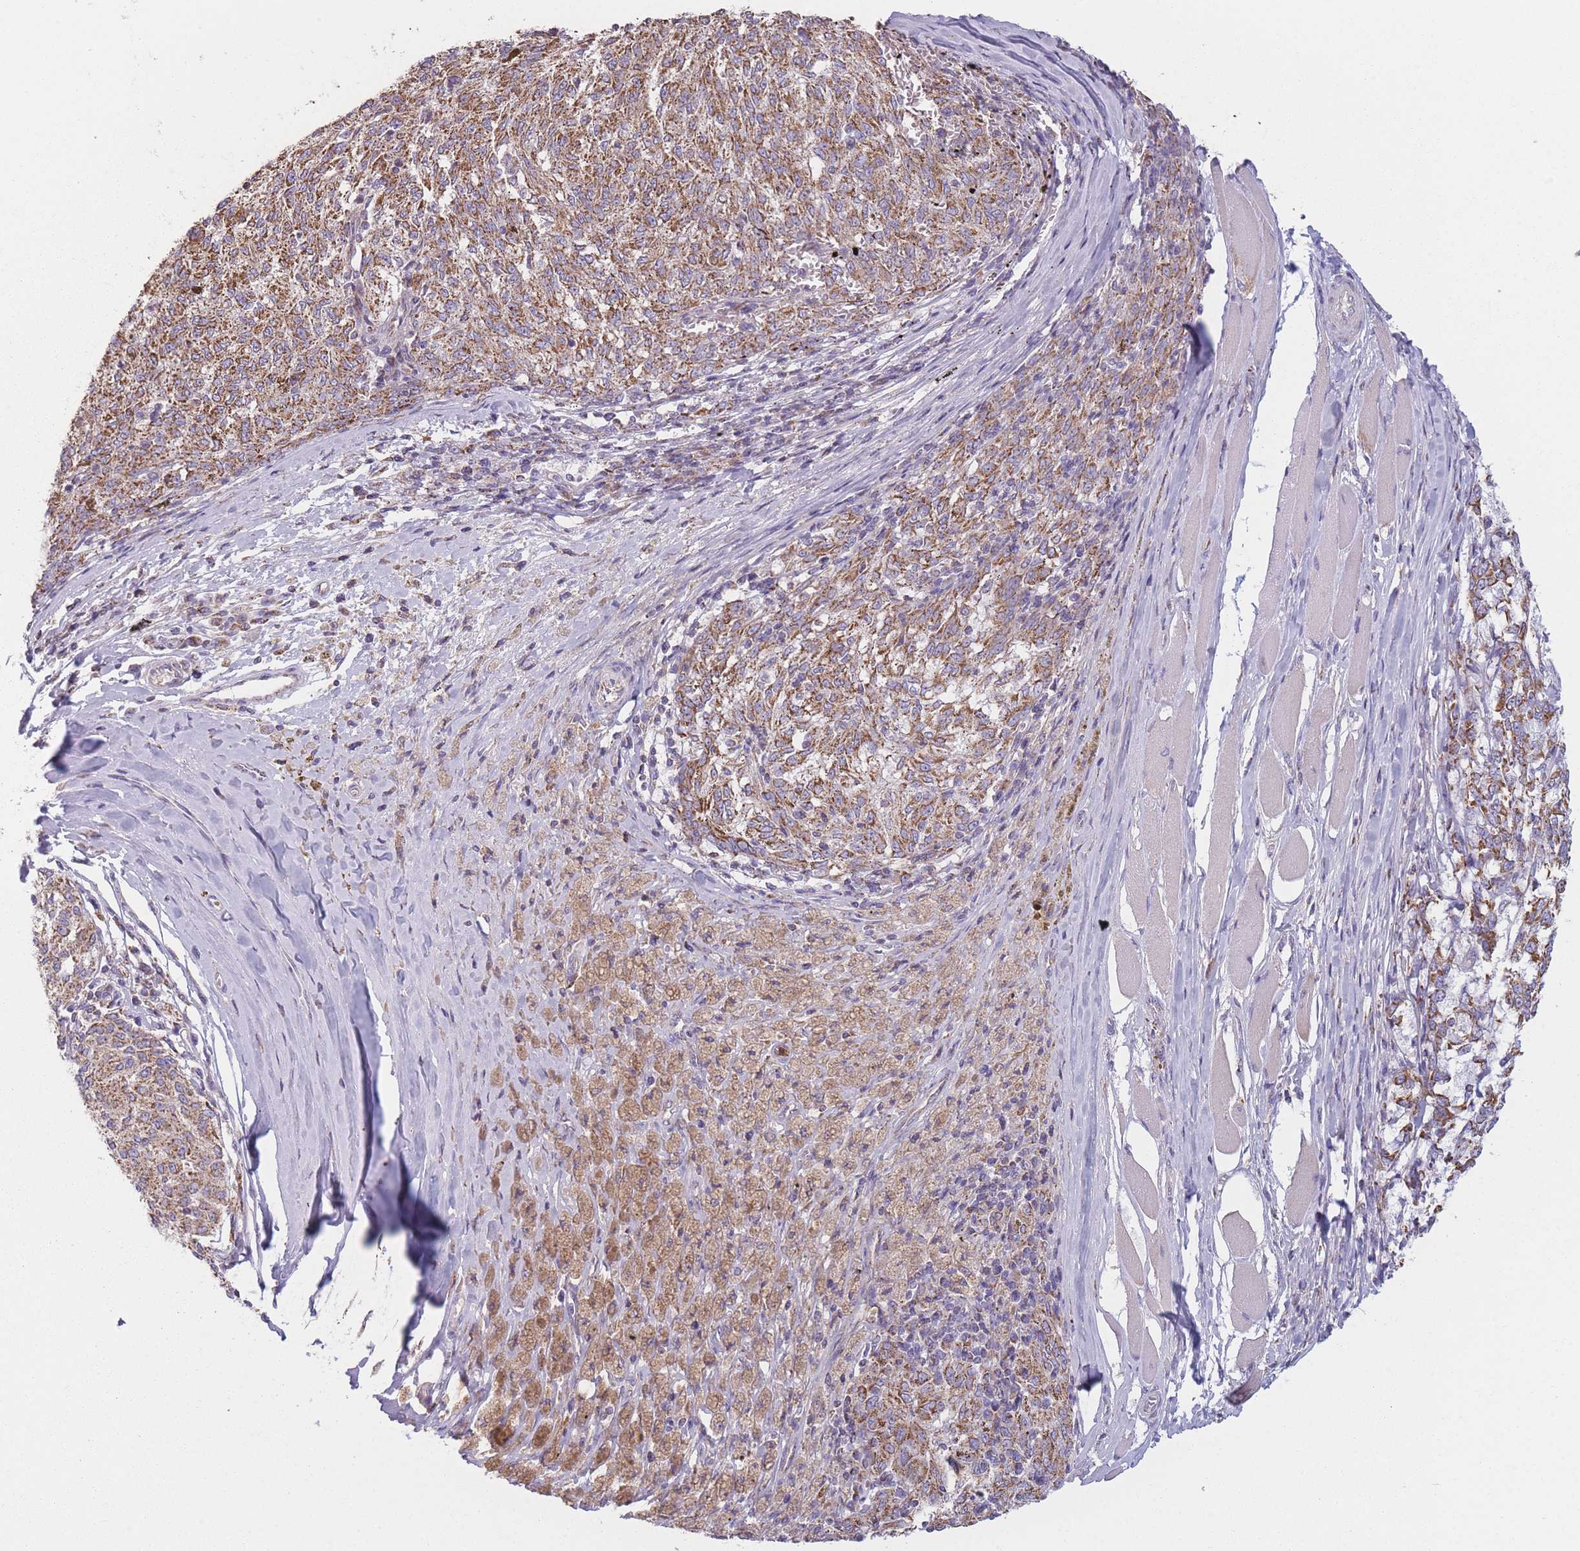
{"staining": {"intensity": "moderate", "quantity": ">75%", "location": "cytoplasmic/membranous"}, "tissue": "melanoma", "cell_type": "Tumor cells", "image_type": "cancer", "snomed": [{"axis": "morphology", "description": "Malignant melanoma, NOS"}, {"axis": "topography", "description": "Skin"}], "caption": "Moderate cytoplasmic/membranous staining is present in about >75% of tumor cells in melanoma.", "gene": "PRAM1", "patient": {"sex": "female", "age": 72}}